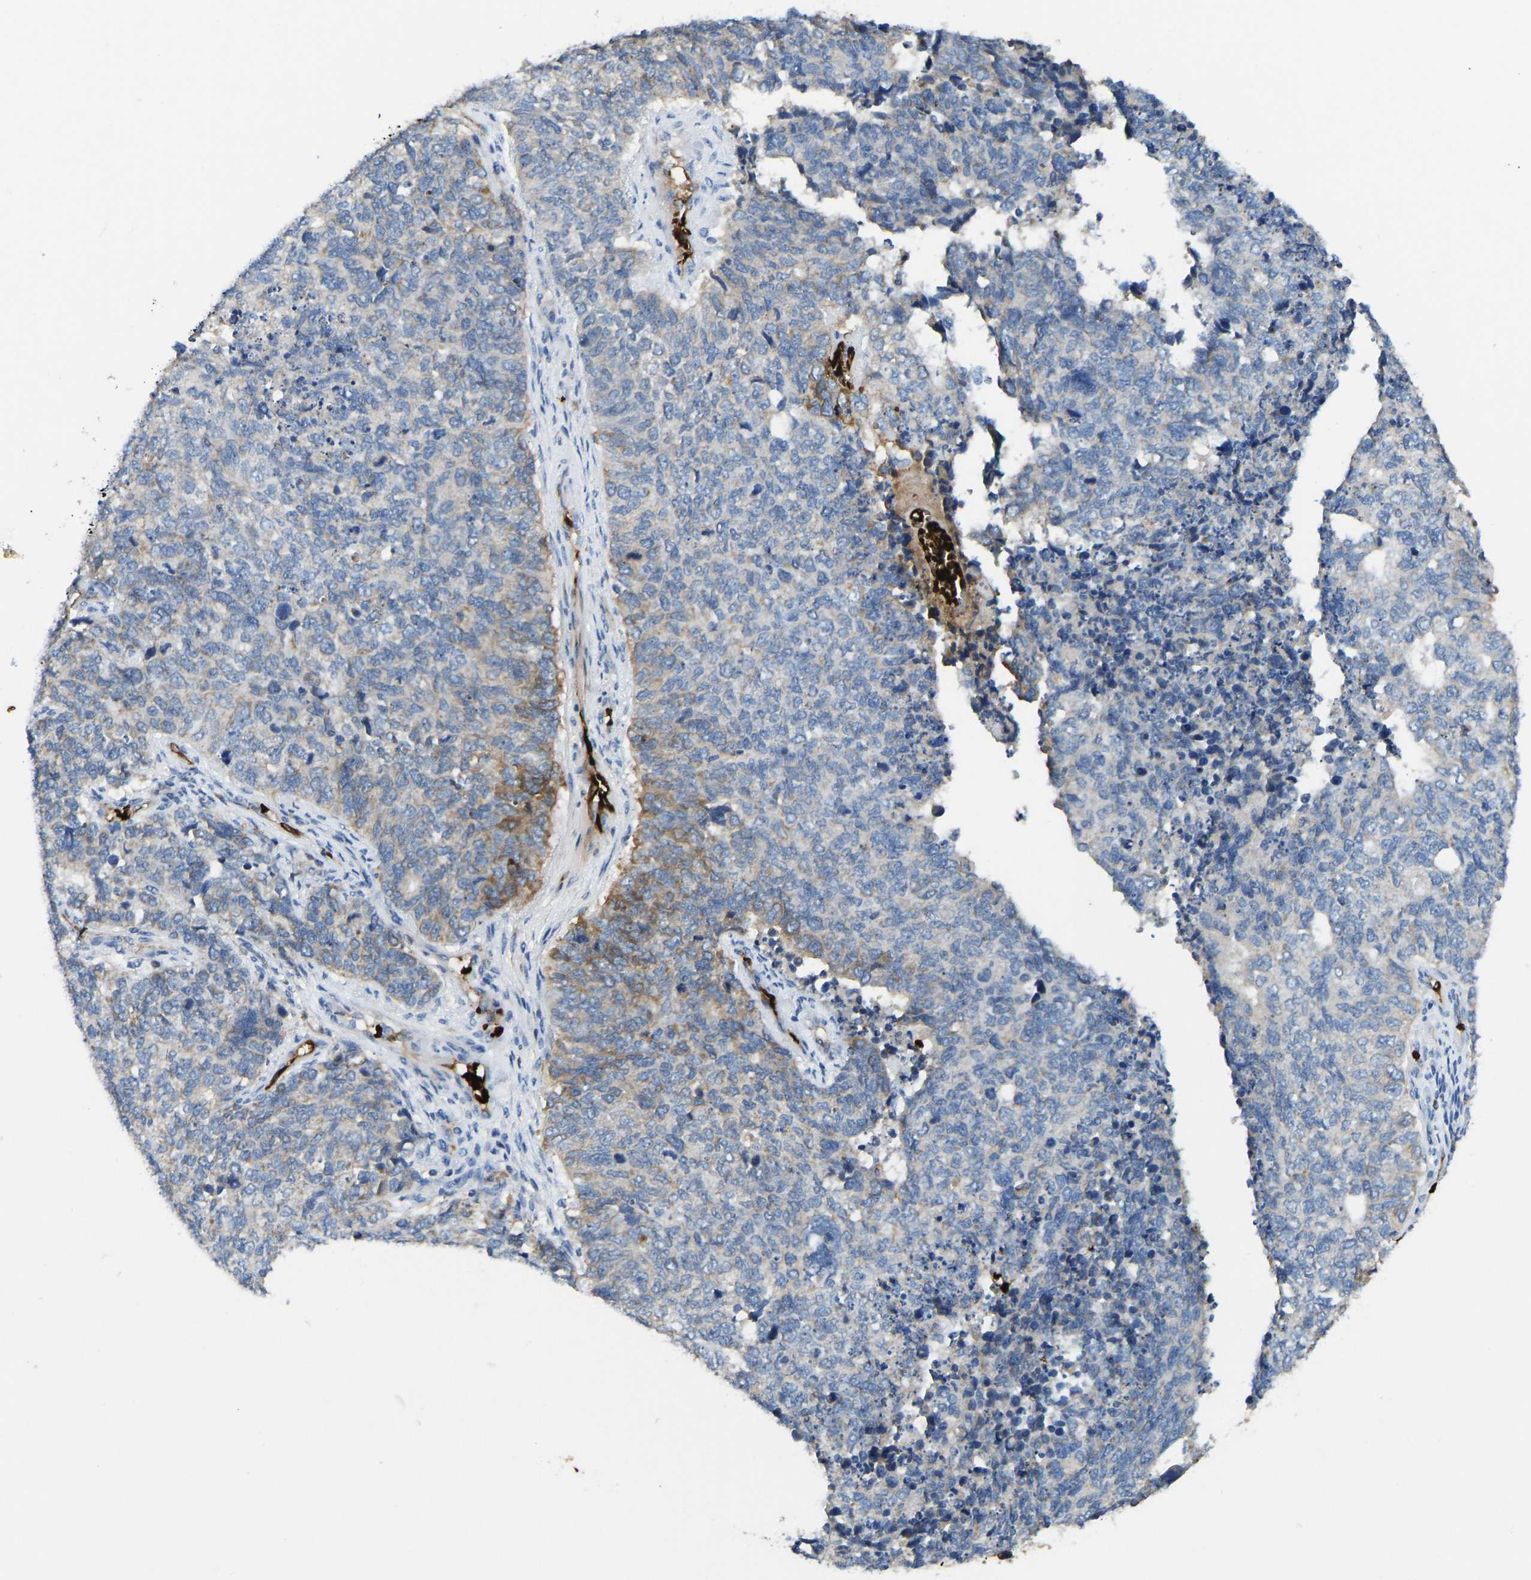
{"staining": {"intensity": "moderate", "quantity": "<25%", "location": "cytoplasmic/membranous"}, "tissue": "cervical cancer", "cell_type": "Tumor cells", "image_type": "cancer", "snomed": [{"axis": "morphology", "description": "Squamous cell carcinoma, NOS"}, {"axis": "topography", "description": "Cervix"}], "caption": "Tumor cells display moderate cytoplasmic/membranous staining in approximately <25% of cells in cervical squamous cell carcinoma.", "gene": "PIGS", "patient": {"sex": "female", "age": 63}}